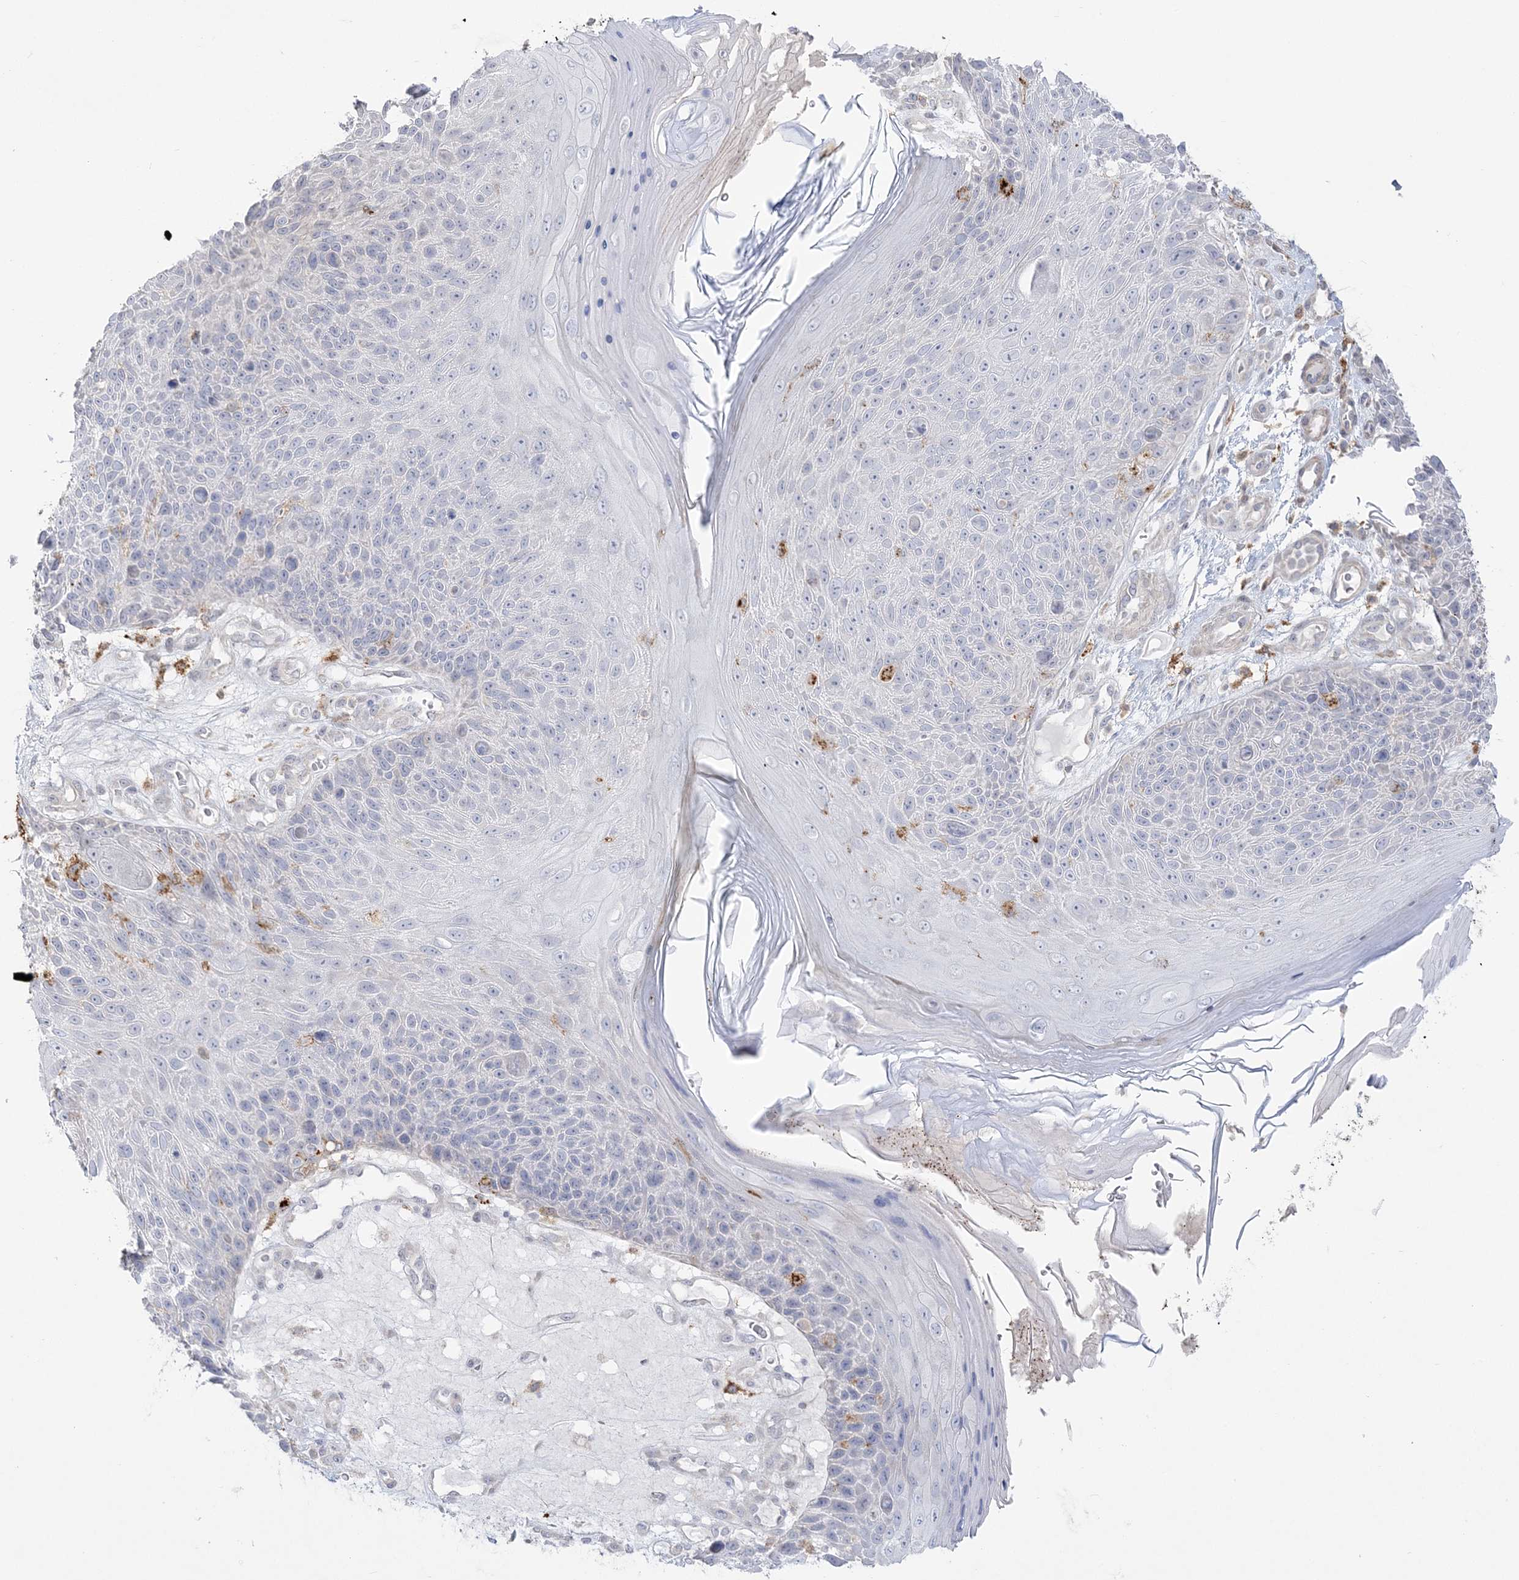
{"staining": {"intensity": "negative", "quantity": "none", "location": "none"}, "tissue": "skin cancer", "cell_type": "Tumor cells", "image_type": "cancer", "snomed": [{"axis": "morphology", "description": "Squamous cell carcinoma, NOS"}, {"axis": "topography", "description": "Skin"}], "caption": "The photomicrograph exhibits no staining of tumor cells in skin squamous cell carcinoma.", "gene": "HAAO", "patient": {"sex": "female", "age": 88}}